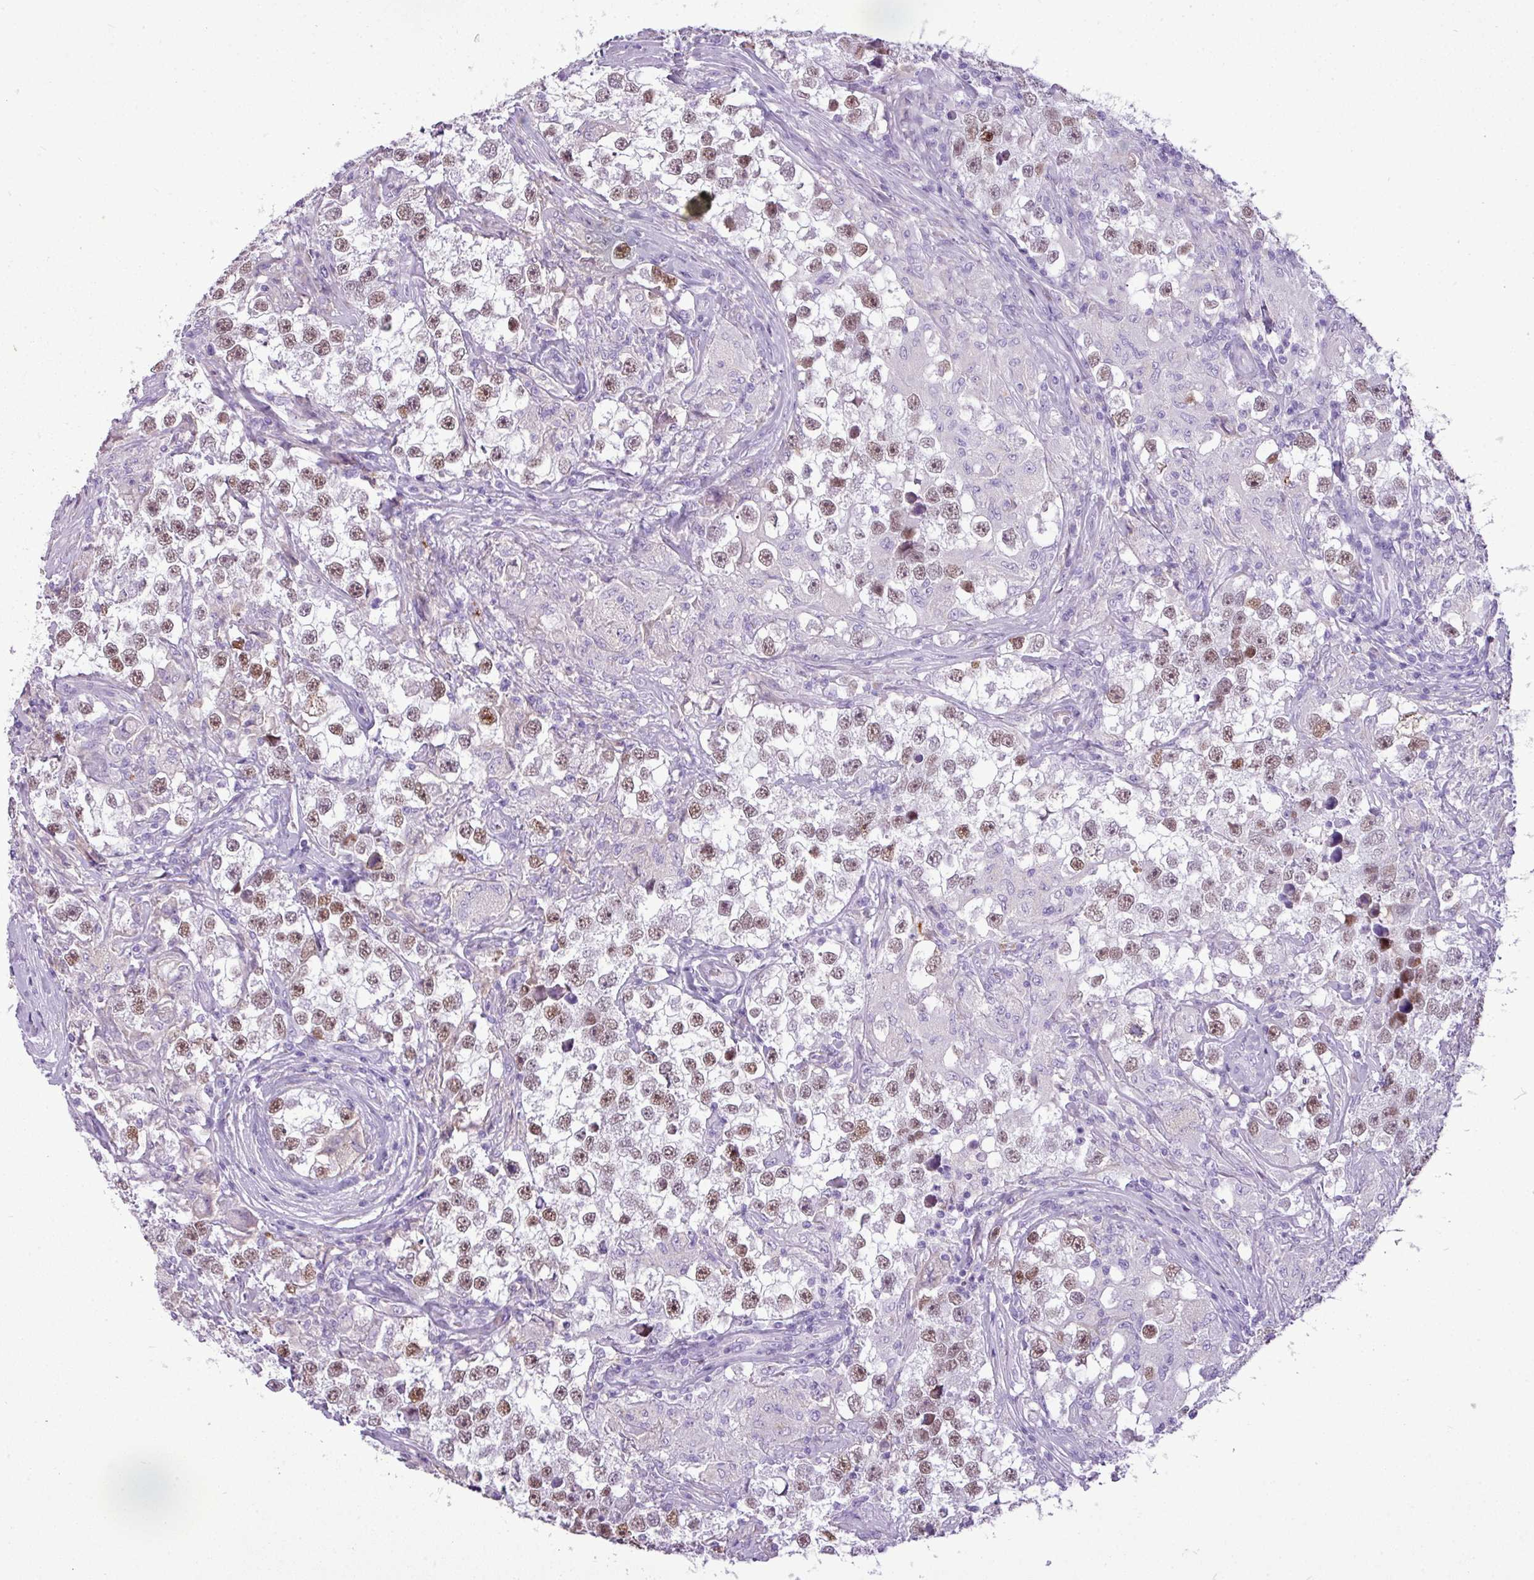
{"staining": {"intensity": "moderate", "quantity": ">75%", "location": "nuclear"}, "tissue": "testis cancer", "cell_type": "Tumor cells", "image_type": "cancer", "snomed": [{"axis": "morphology", "description": "Seminoma, NOS"}, {"axis": "topography", "description": "Testis"}], "caption": "This histopathology image exhibits testis seminoma stained with immunohistochemistry (IHC) to label a protein in brown. The nuclear of tumor cells show moderate positivity for the protein. Nuclei are counter-stained blue.", "gene": "RBMXL2", "patient": {"sex": "male", "age": 46}}